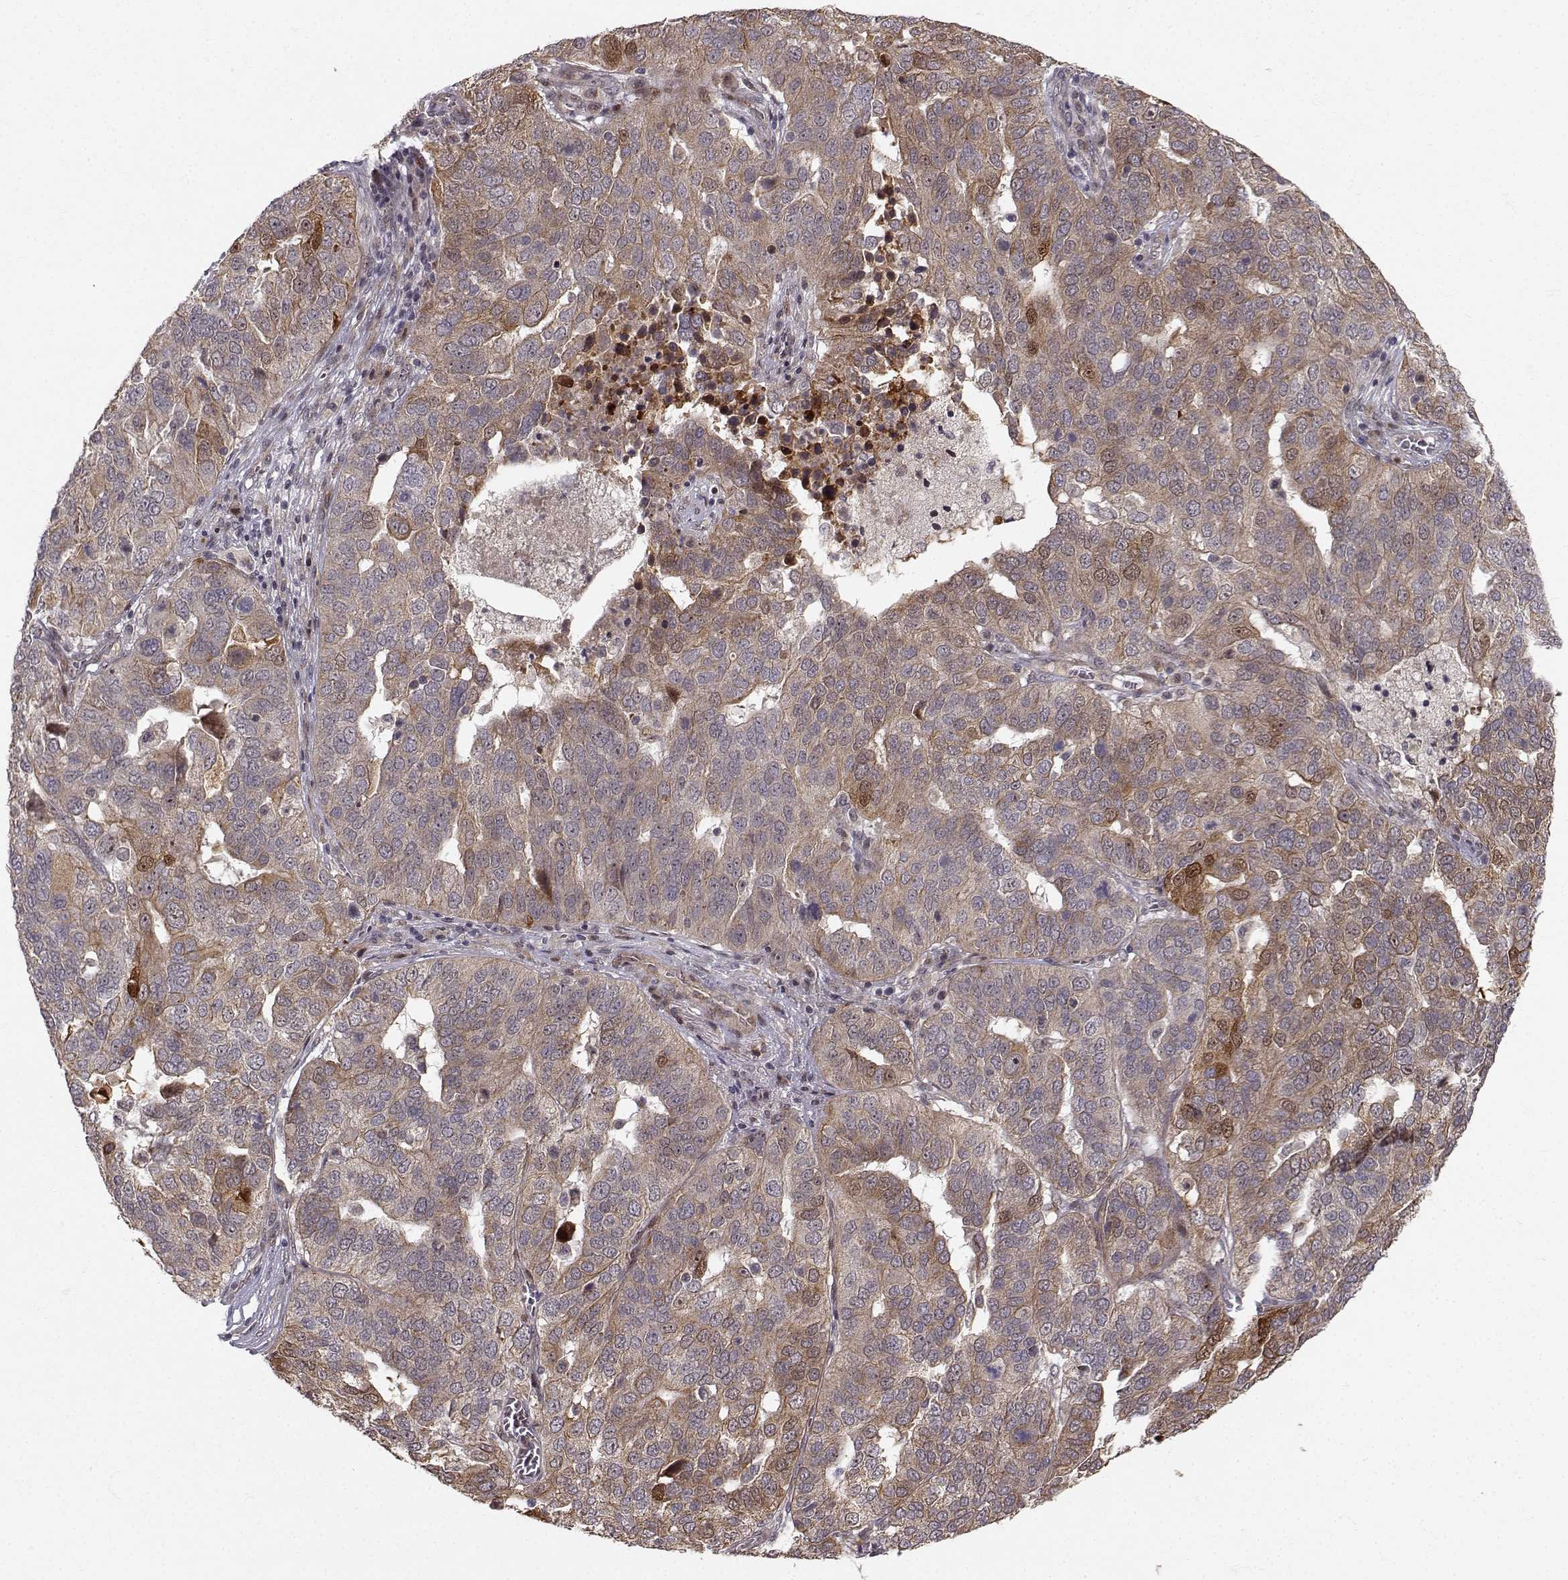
{"staining": {"intensity": "strong", "quantity": "<25%", "location": "cytoplasmic/membranous"}, "tissue": "ovarian cancer", "cell_type": "Tumor cells", "image_type": "cancer", "snomed": [{"axis": "morphology", "description": "Carcinoma, endometroid"}, {"axis": "topography", "description": "Soft tissue"}, {"axis": "topography", "description": "Ovary"}], "caption": "The image demonstrates staining of endometroid carcinoma (ovarian), revealing strong cytoplasmic/membranous protein expression (brown color) within tumor cells.", "gene": "APC", "patient": {"sex": "female", "age": 52}}